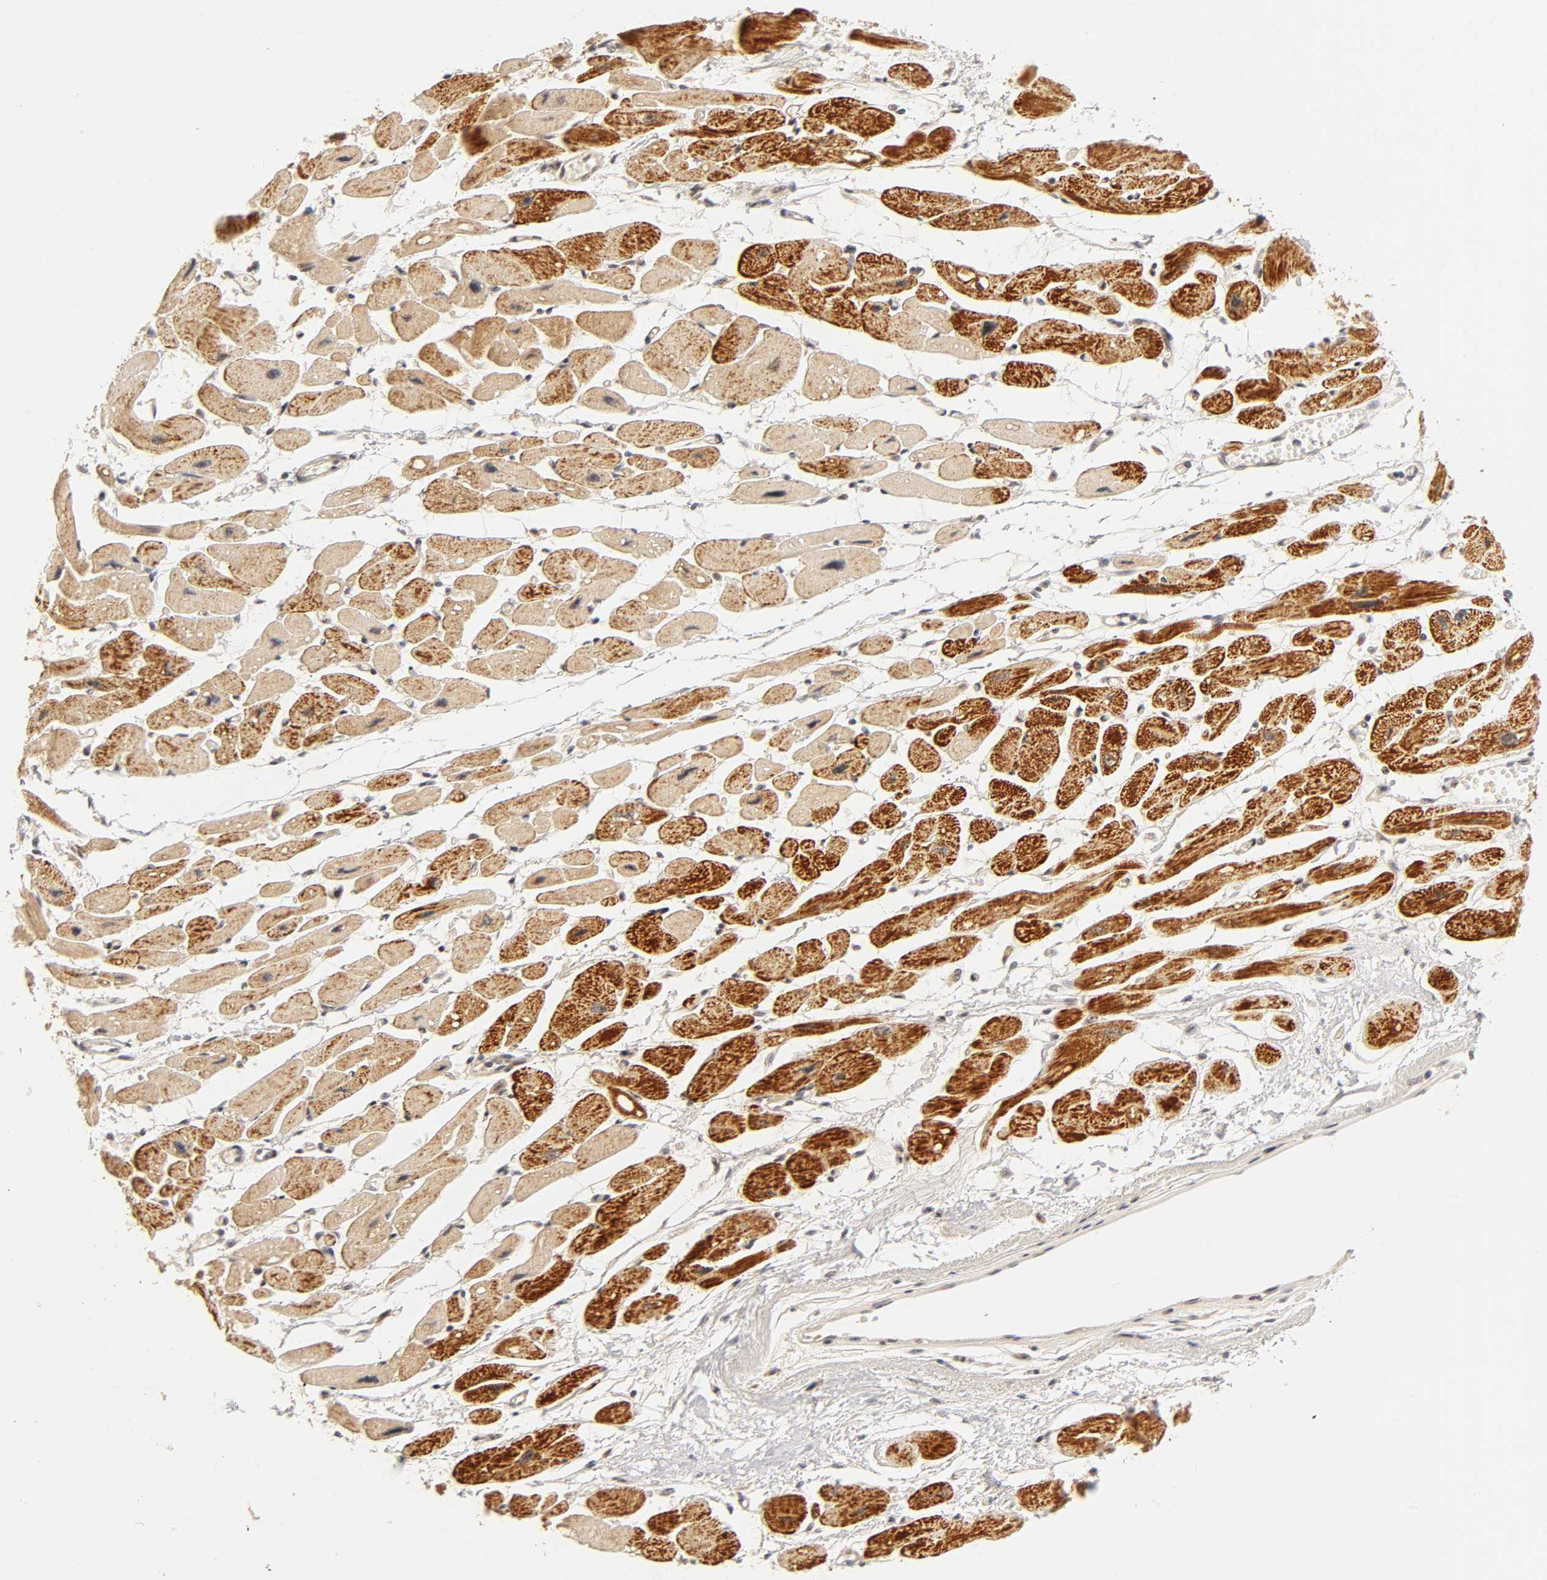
{"staining": {"intensity": "strong", "quantity": ">75%", "location": "cytoplasmic/membranous"}, "tissue": "heart muscle", "cell_type": "Cardiomyocytes", "image_type": "normal", "snomed": [{"axis": "morphology", "description": "Normal tissue, NOS"}, {"axis": "topography", "description": "Heart"}], "caption": "A micrograph showing strong cytoplasmic/membranous expression in approximately >75% of cardiomyocytes in normal heart muscle, as visualized by brown immunohistochemical staining.", "gene": "TAF10", "patient": {"sex": "female", "age": 54}}